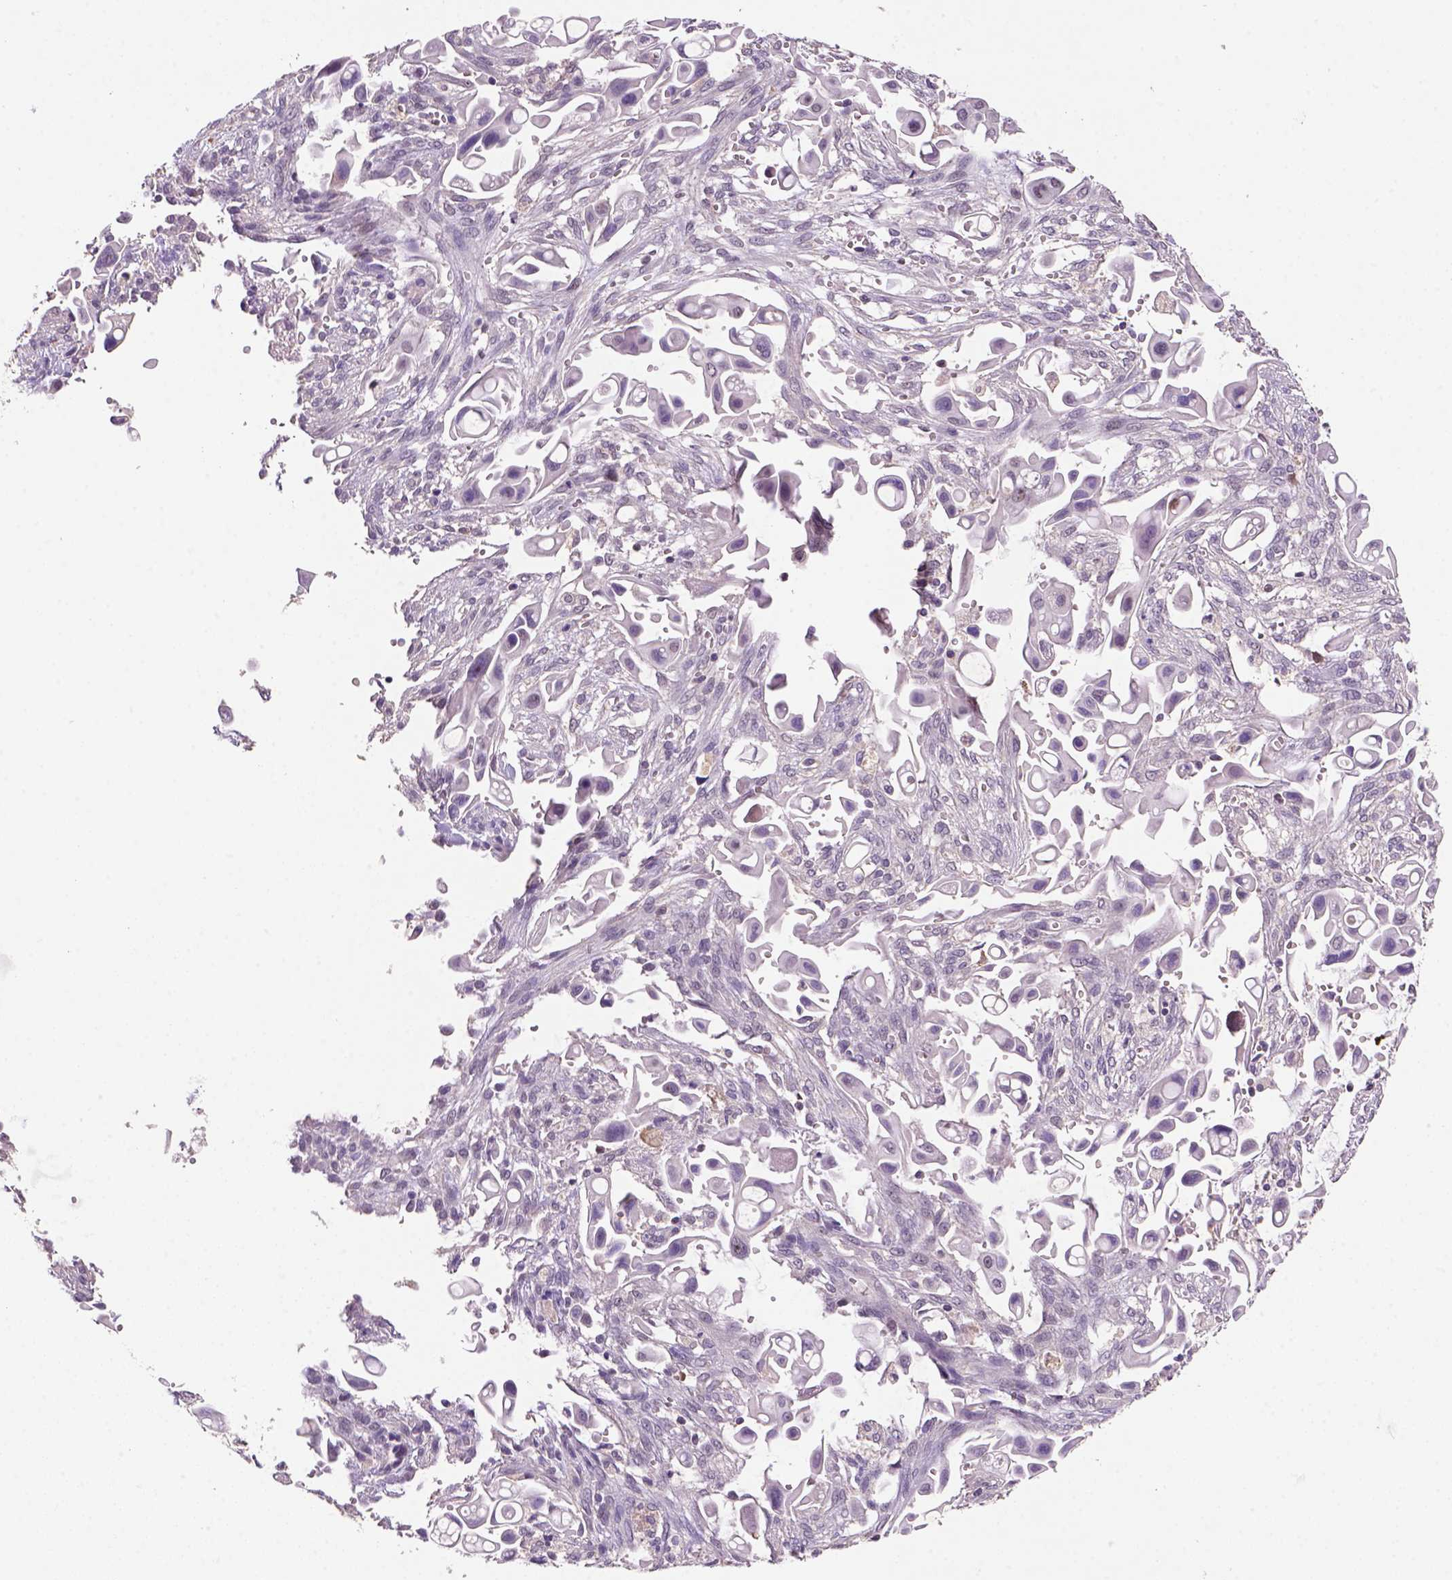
{"staining": {"intensity": "weak", "quantity": "<25%", "location": "cytoplasmic/membranous,nuclear"}, "tissue": "pancreatic cancer", "cell_type": "Tumor cells", "image_type": "cancer", "snomed": [{"axis": "morphology", "description": "Adenocarcinoma, NOS"}, {"axis": "topography", "description": "Pancreas"}], "caption": "Immunohistochemistry histopathology image of pancreatic adenocarcinoma stained for a protein (brown), which reveals no expression in tumor cells.", "gene": "SCML4", "patient": {"sex": "male", "age": 50}}